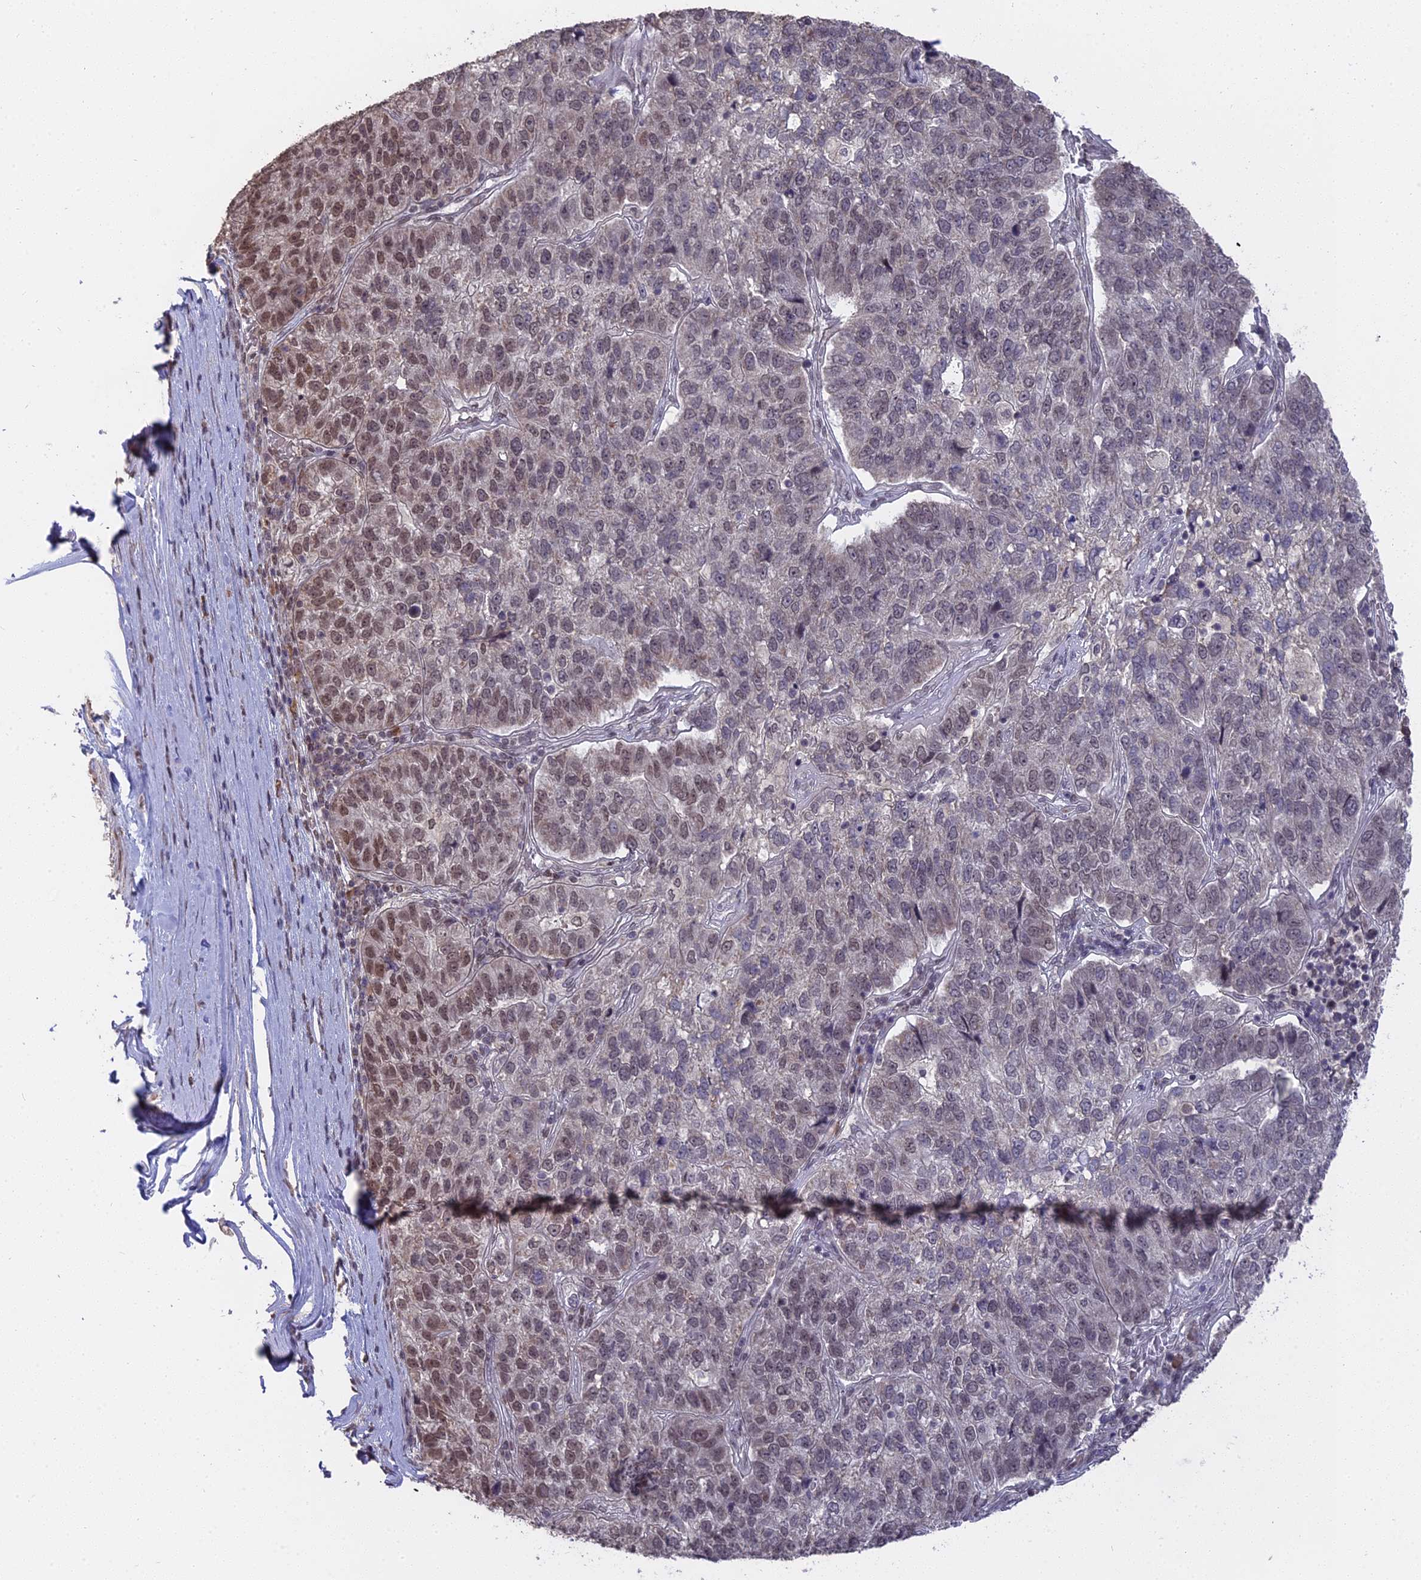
{"staining": {"intensity": "moderate", "quantity": "<25%", "location": "nuclear"}, "tissue": "pancreatic cancer", "cell_type": "Tumor cells", "image_type": "cancer", "snomed": [{"axis": "morphology", "description": "Adenocarcinoma, NOS"}, {"axis": "topography", "description": "Pancreas"}], "caption": "Immunohistochemistry (IHC) (DAB) staining of human pancreatic cancer displays moderate nuclear protein staining in approximately <25% of tumor cells.", "gene": "NR1H3", "patient": {"sex": "female", "age": 61}}